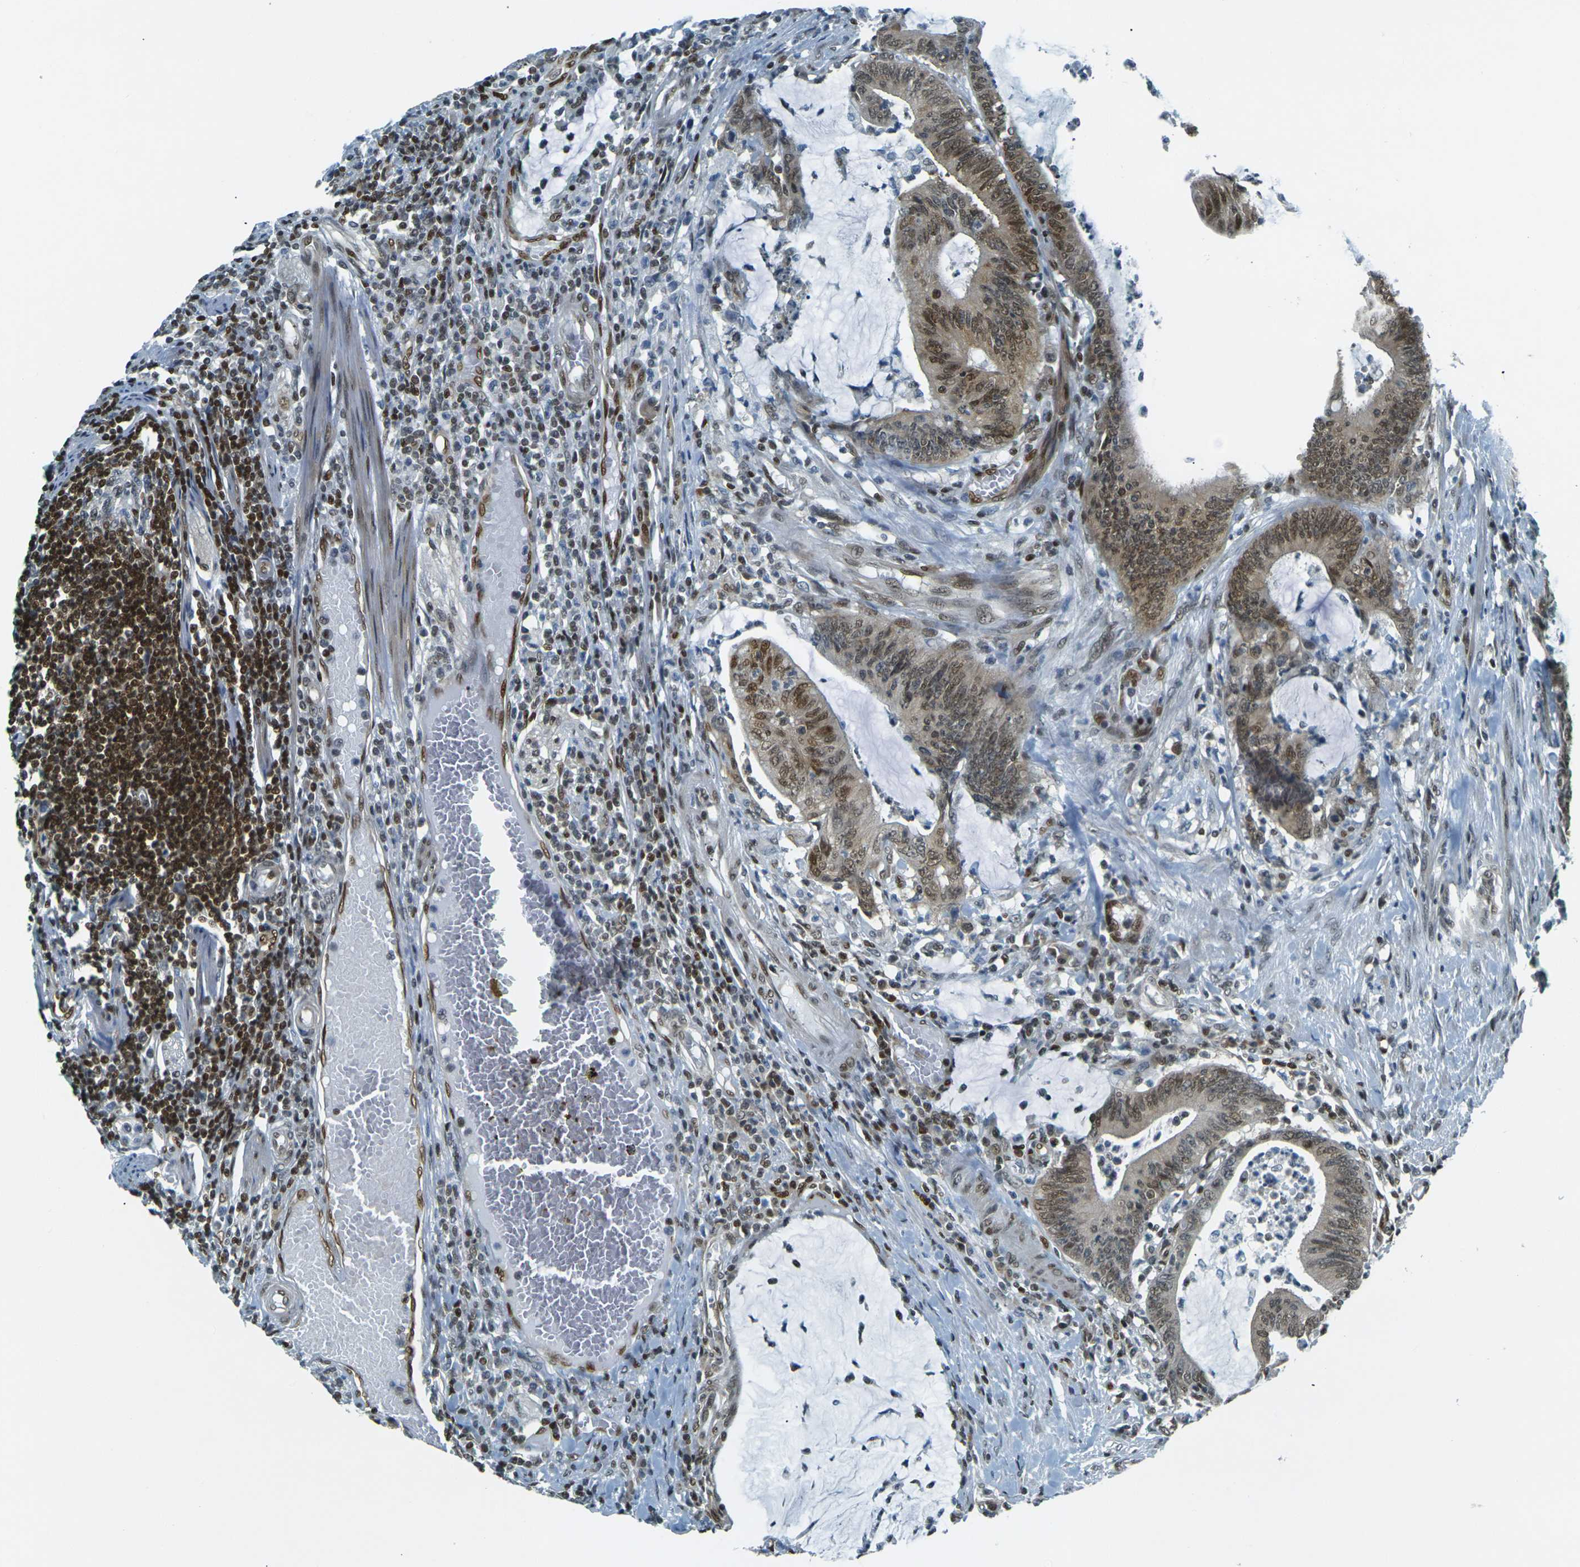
{"staining": {"intensity": "strong", "quantity": ">75%", "location": "cytoplasmic/membranous,nuclear"}, "tissue": "colorectal cancer", "cell_type": "Tumor cells", "image_type": "cancer", "snomed": [{"axis": "morphology", "description": "Adenocarcinoma, NOS"}, {"axis": "topography", "description": "Rectum"}], "caption": "Immunohistochemical staining of human colorectal cancer (adenocarcinoma) demonstrates high levels of strong cytoplasmic/membranous and nuclear protein expression in about >75% of tumor cells.", "gene": "NHEJ1", "patient": {"sex": "female", "age": 66}}